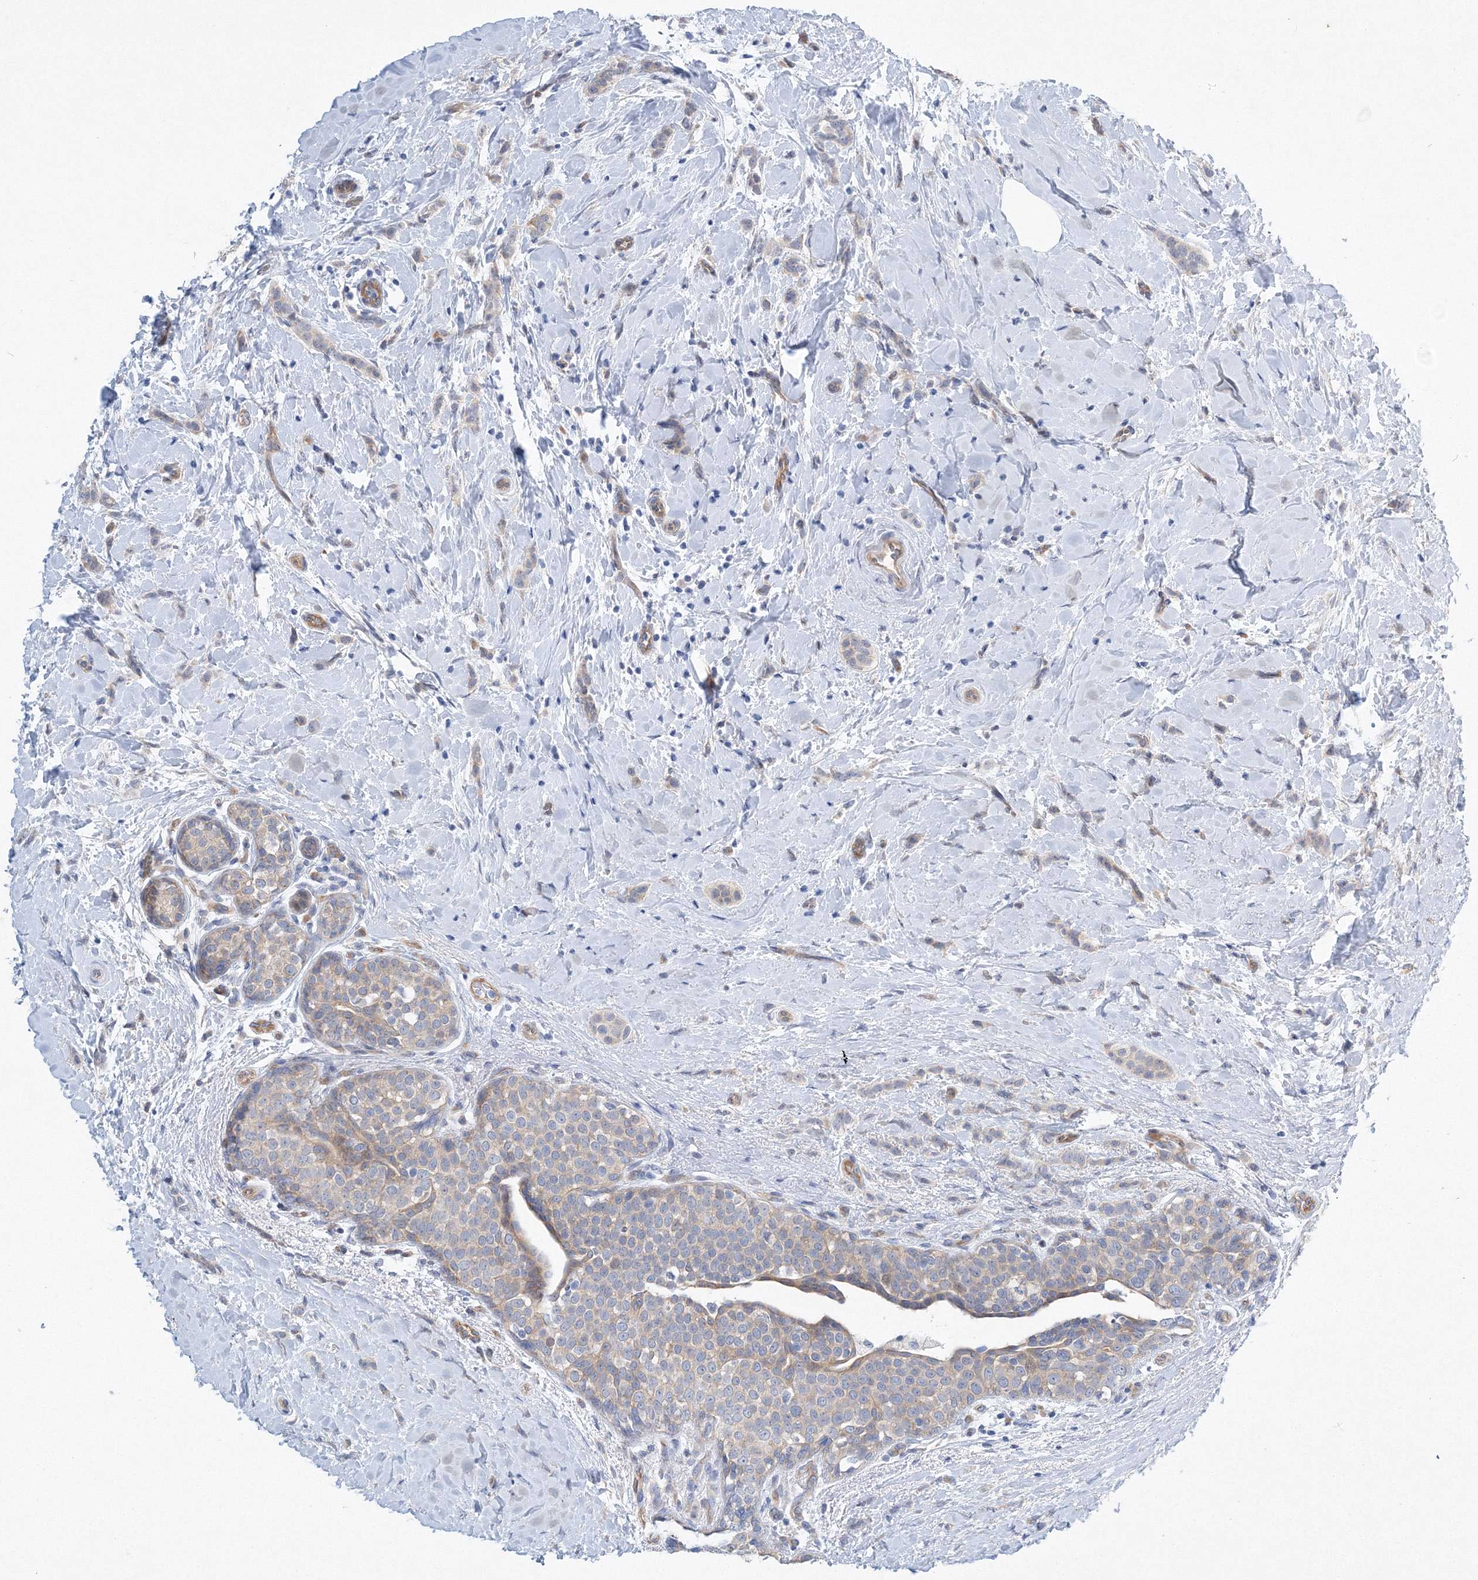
{"staining": {"intensity": "negative", "quantity": "none", "location": "none"}, "tissue": "breast cancer", "cell_type": "Tumor cells", "image_type": "cancer", "snomed": [{"axis": "morphology", "description": "Lobular carcinoma, in situ"}, {"axis": "morphology", "description": "Lobular carcinoma"}, {"axis": "topography", "description": "Breast"}], "caption": "Immunohistochemical staining of lobular carcinoma (breast) exhibits no significant positivity in tumor cells.", "gene": "TANC1", "patient": {"sex": "female", "age": 41}}